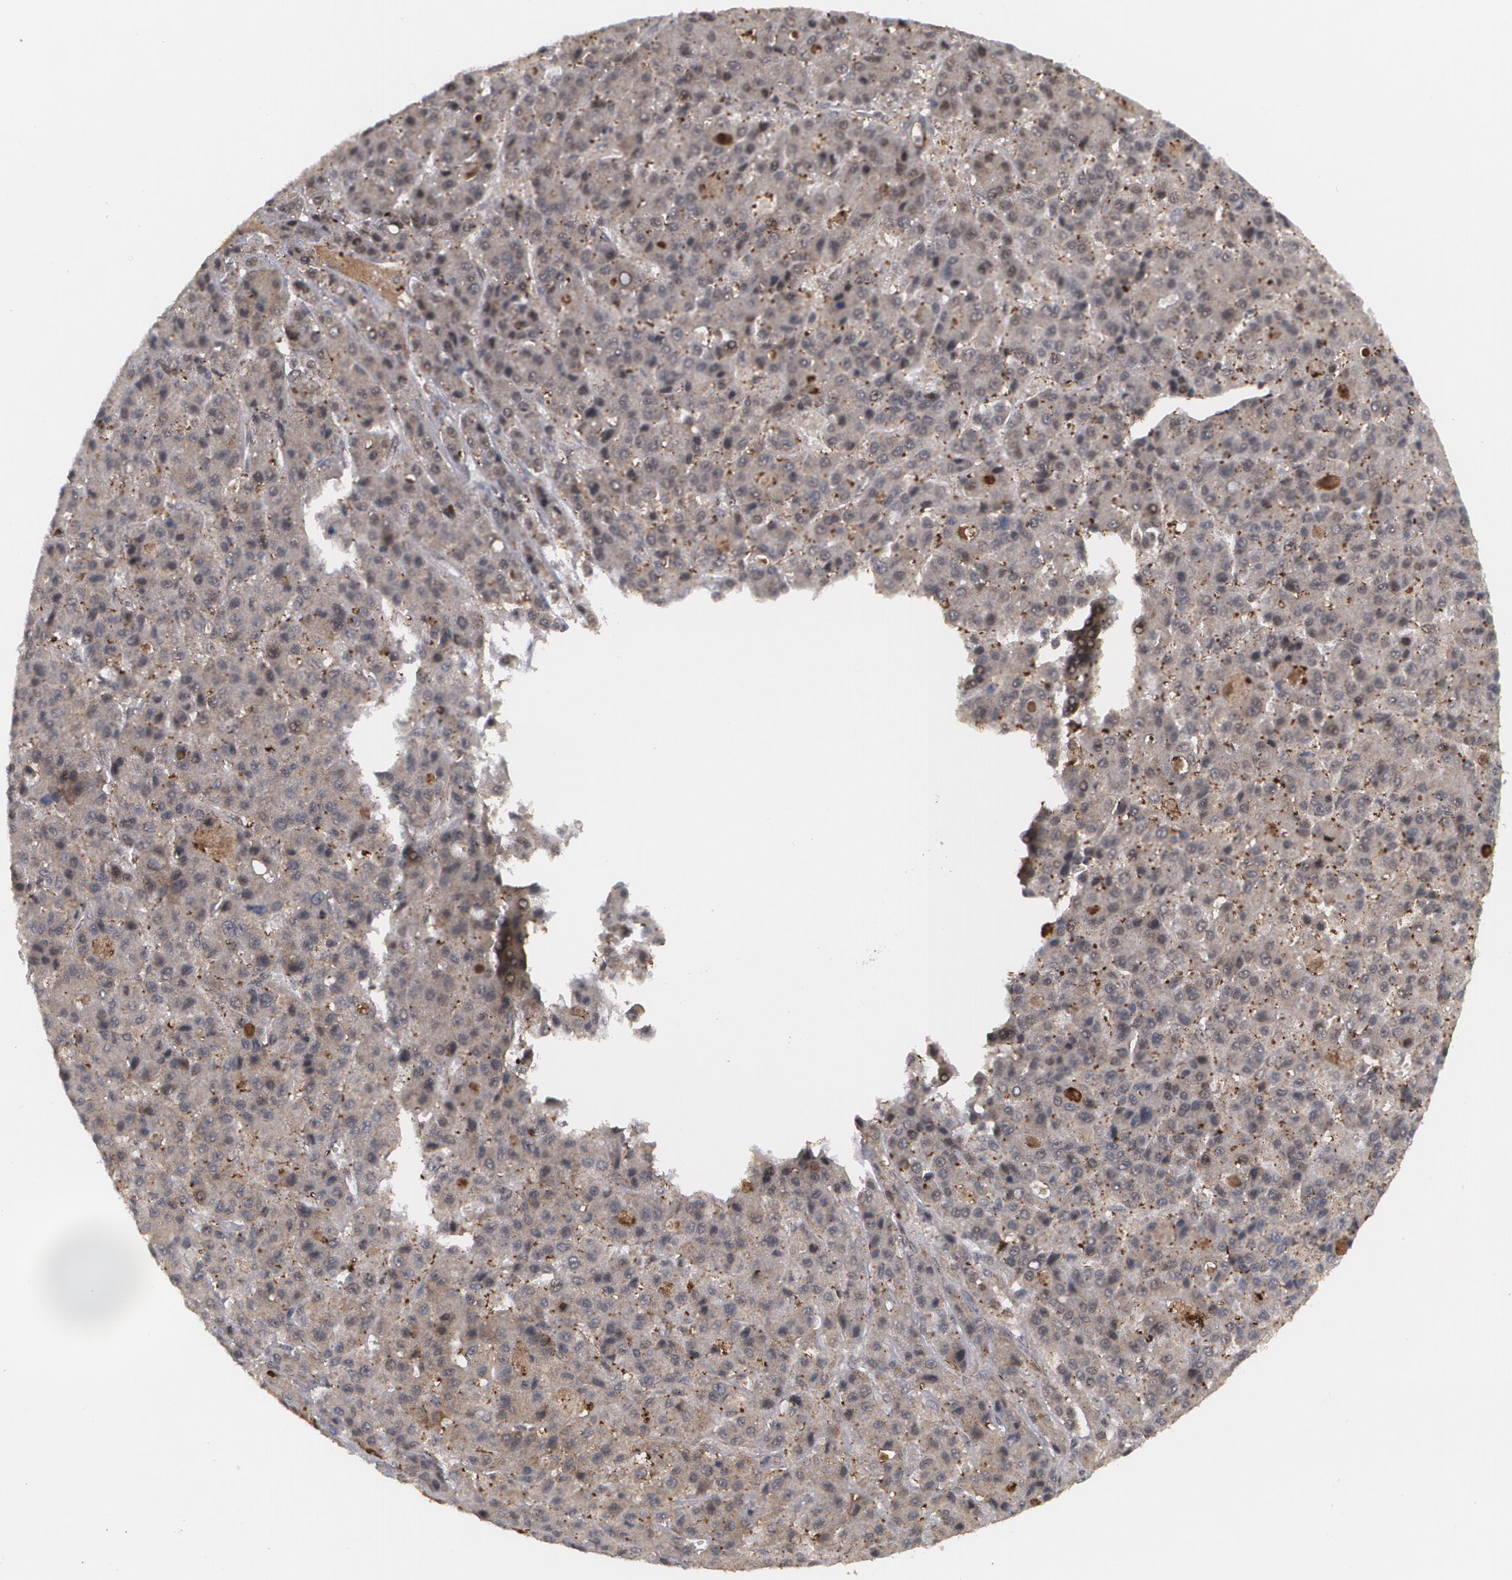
{"staining": {"intensity": "weak", "quantity": ">75%", "location": "nuclear"}, "tissue": "liver cancer", "cell_type": "Tumor cells", "image_type": "cancer", "snomed": [{"axis": "morphology", "description": "Carcinoma, Hepatocellular, NOS"}, {"axis": "topography", "description": "Liver"}], "caption": "Immunohistochemistry (IHC) (DAB) staining of human liver cancer displays weak nuclear protein staining in about >75% of tumor cells.", "gene": "INTS6", "patient": {"sex": "male", "age": 70}}